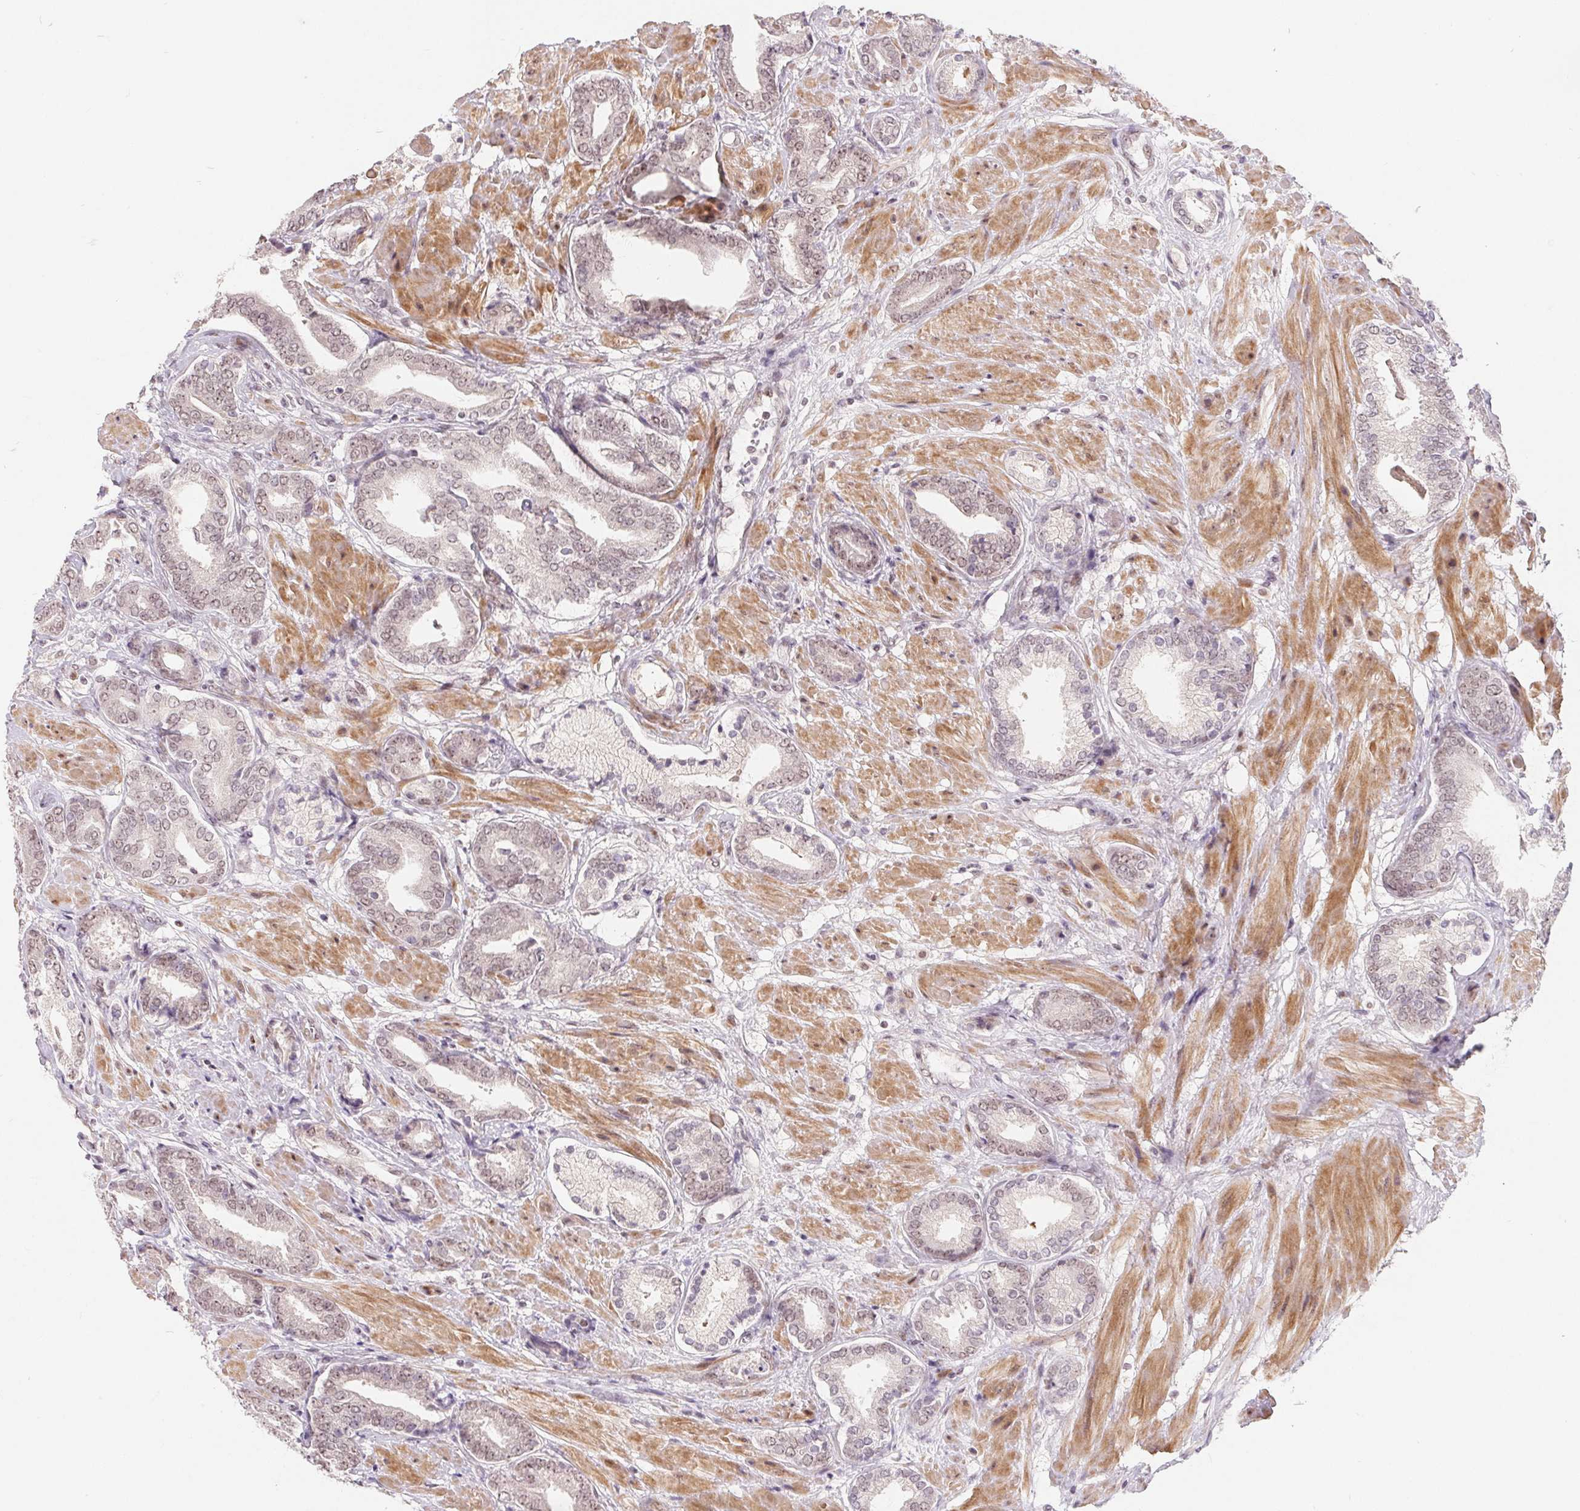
{"staining": {"intensity": "weak", "quantity": "<25%", "location": "nuclear"}, "tissue": "prostate cancer", "cell_type": "Tumor cells", "image_type": "cancer", "snomed": [{"axis": "morphology", "description": "Adenocarcinoma, High grade"}, {"axis": "topography", "description": "Prostate"}], "caption": "Adenocarcinoma (high-grade) (prostate) was stained to show a protein in brown. There is no significant expression in tumor cells. The staining is performed using DAB brown chromogen with nuclei counter-stained in using hematoxylin.", "gene": "NRG2", "patient": {"sex": "male", "age": 56}}